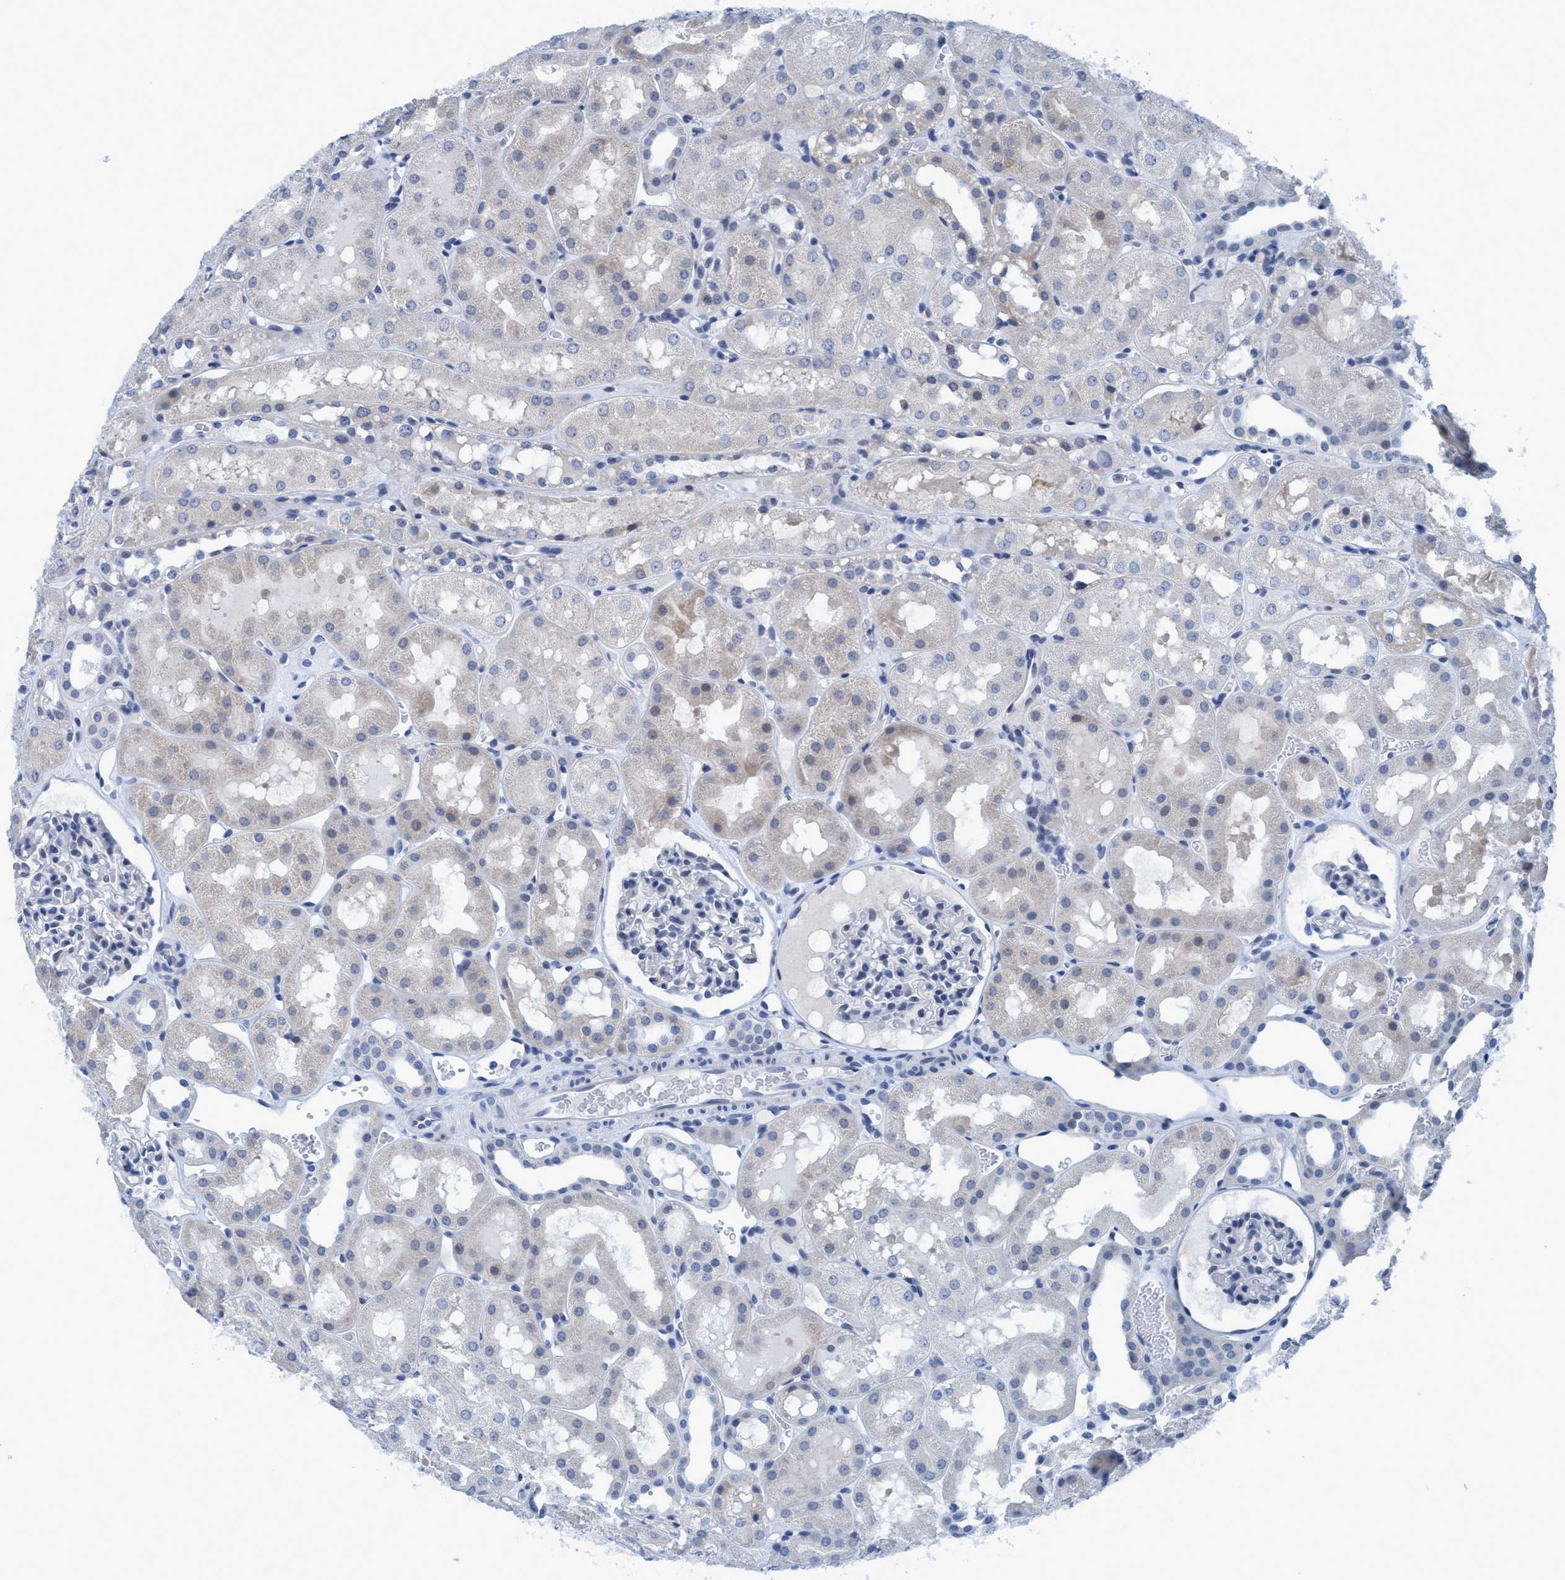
{"staining": {"intensity": "negative", "quantity": "none", "location": "none"}, "tissue": "kidney", "cell_type": "Cells in glomeruli", "image_type": "normal", "snomed": [{"axis": "morphology", "description": "Normal tissue, NOS"}, {"axis": "topography", "description": "Kidney"}, {"axis": "topography", "description": "Urinary bladder"}], "caption": "An image of kidney stained for a protein demonstrates no brown staining in cells in glomeruli.", "gene": "DNAI1", "patient": {"sex": "male", "age": 16}}